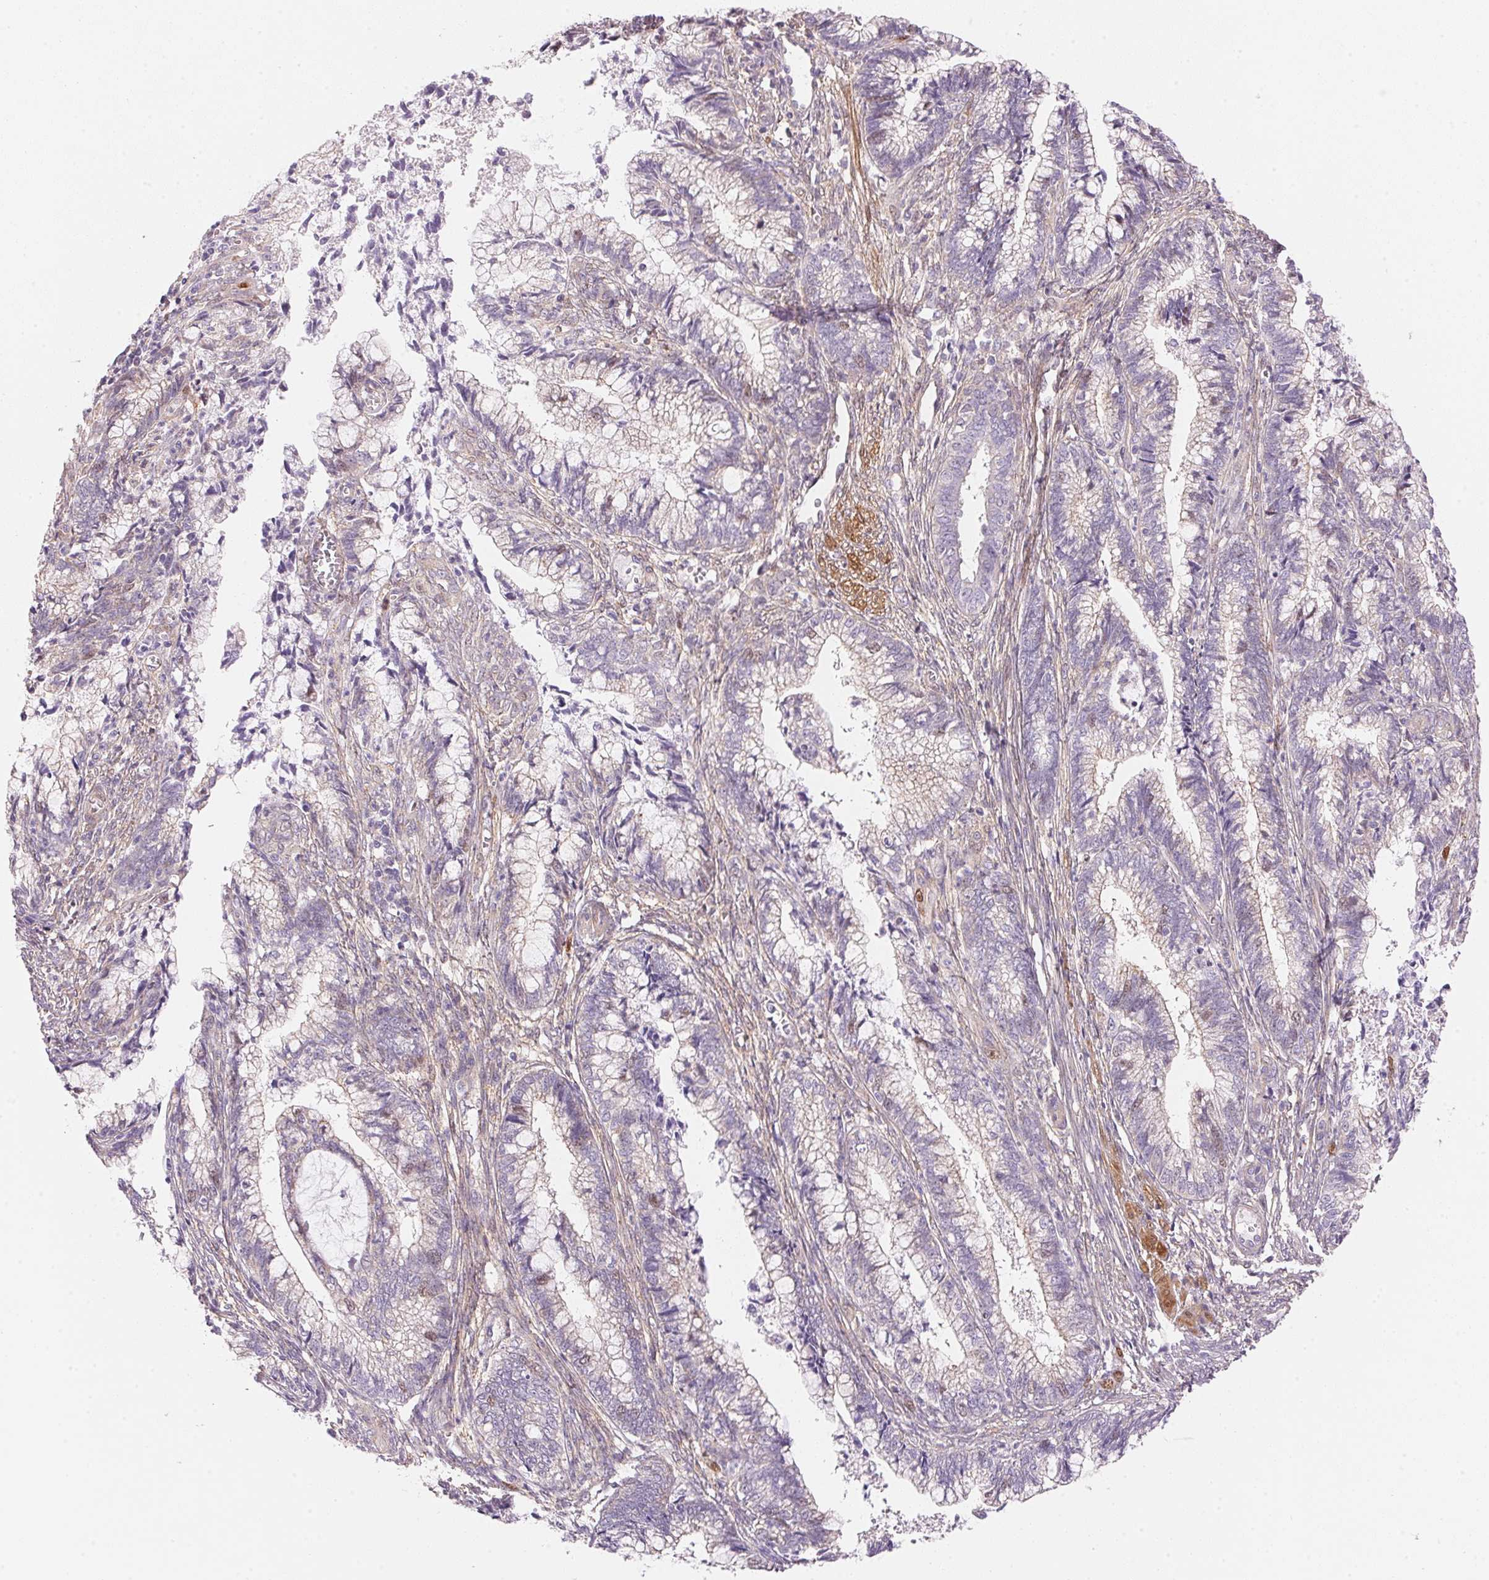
{"staining": {"intensity": "weak", "quantity": "<25%", "location": "nuclear"}, "tissue": "cervical cancer", "cell_type": "Tumor cells", "image_type": "cancer", "snomed": [{"axis": "morphology", "description": "Adenocarcinoma, NOS"}, {"axis": "topography", "description": "Cervix"}], "caption": "Cervical cancer (adenocarcinoma) stained for a protein using immunohistochemistry exhibits no positivity tumor cells.", "gene": "SMTN", "patient": {"sex": "female", "age": 44}}